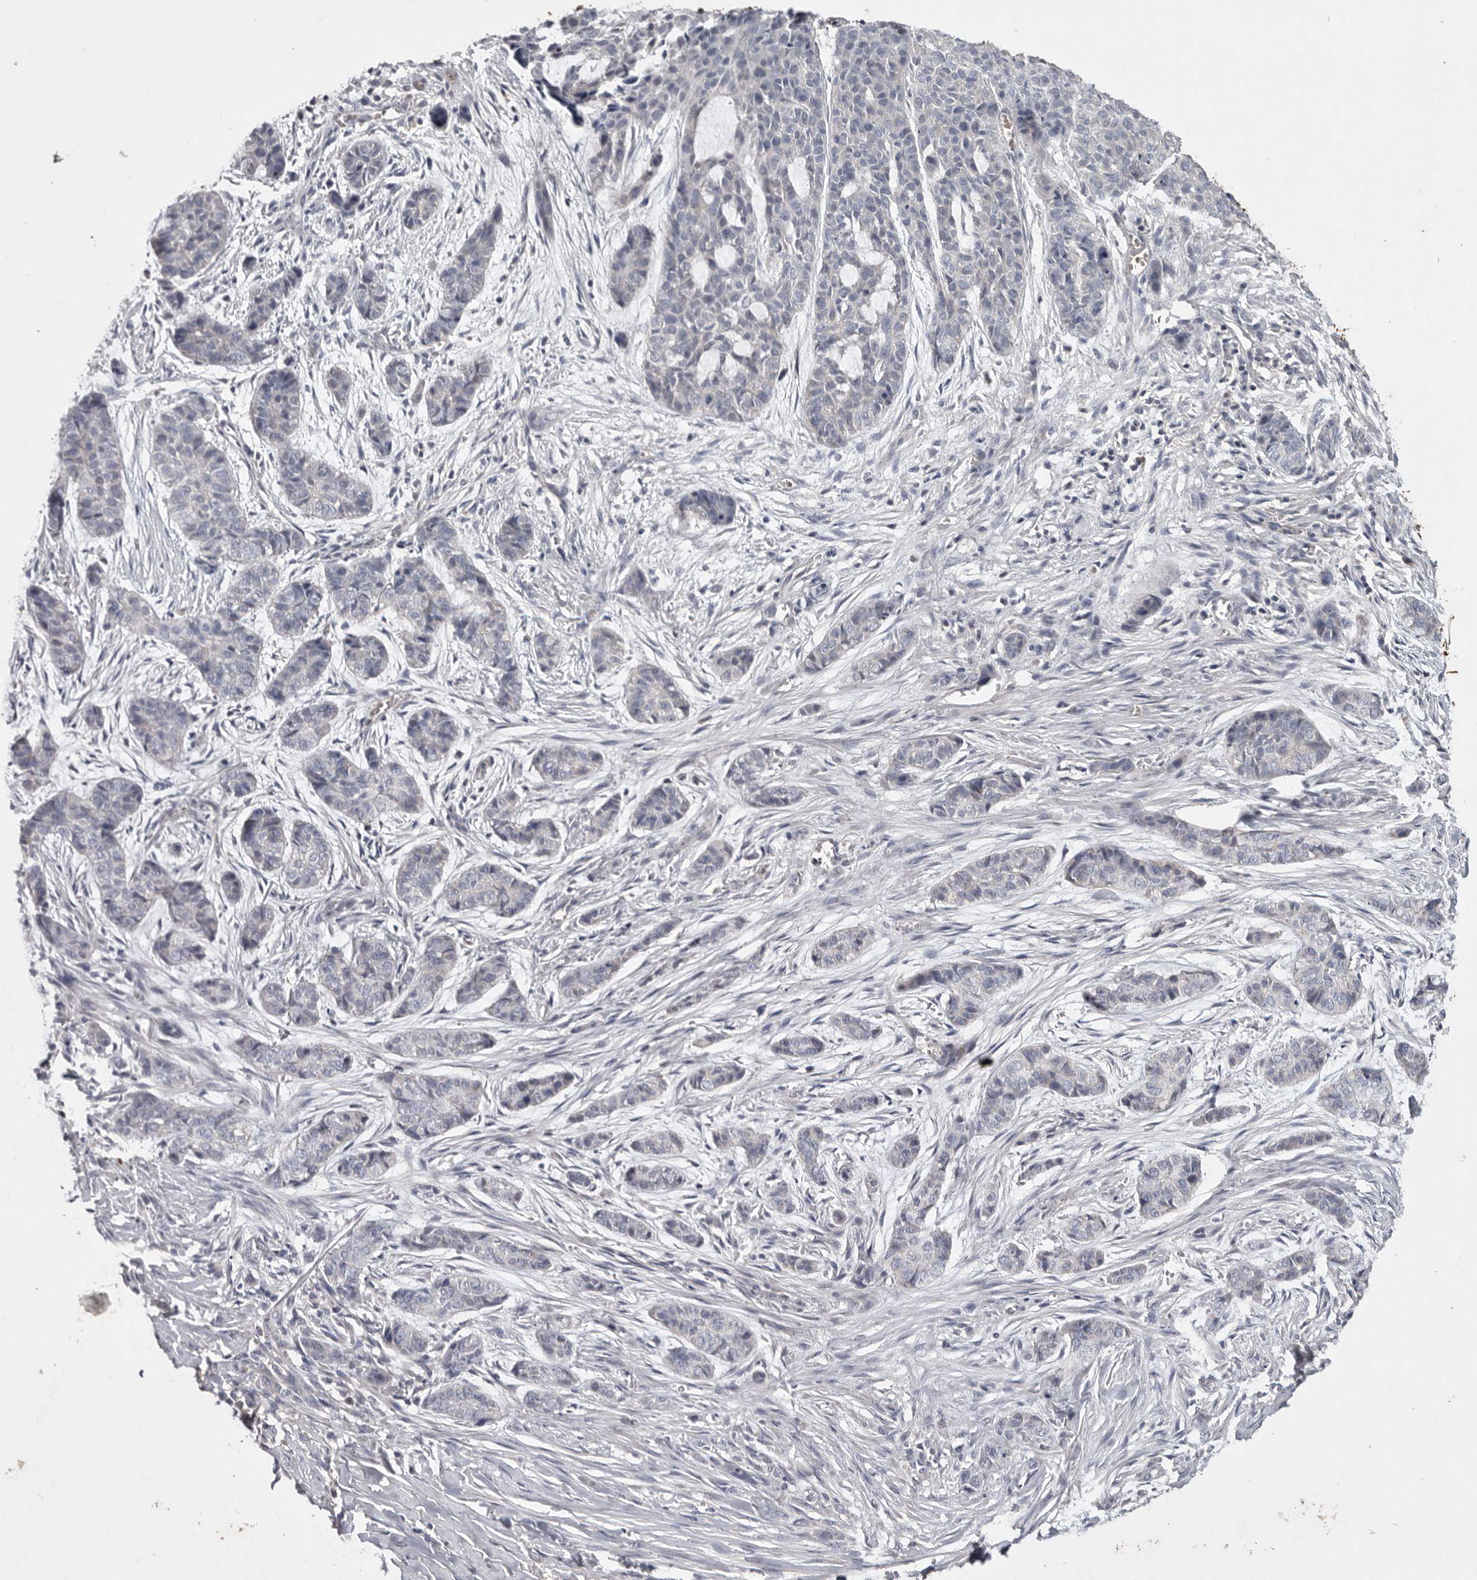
{"staining": {"intensity": "negative", "quantity": "none", "location": "none"}, "tissue": "skin cancer", "cell_type": "Tumor cells", "image_type": "cancer", "snomed": [{"axis": "morphology", "description": "Basal cell carcinoma"}, {"axis": "topography", "description": "Skin"}], "caption": "An immunohistochemistry (IHC) image of skin basal cell carcinoma is shown. There is no staining in tumor cells of skin basal cell carcinoma. (DAB immunohistochemistry (IHC) visualized using brightfield microscopy, high magnification).", "gene": "TNFSF14", "patient": {"sex": "female", "age": 64}}